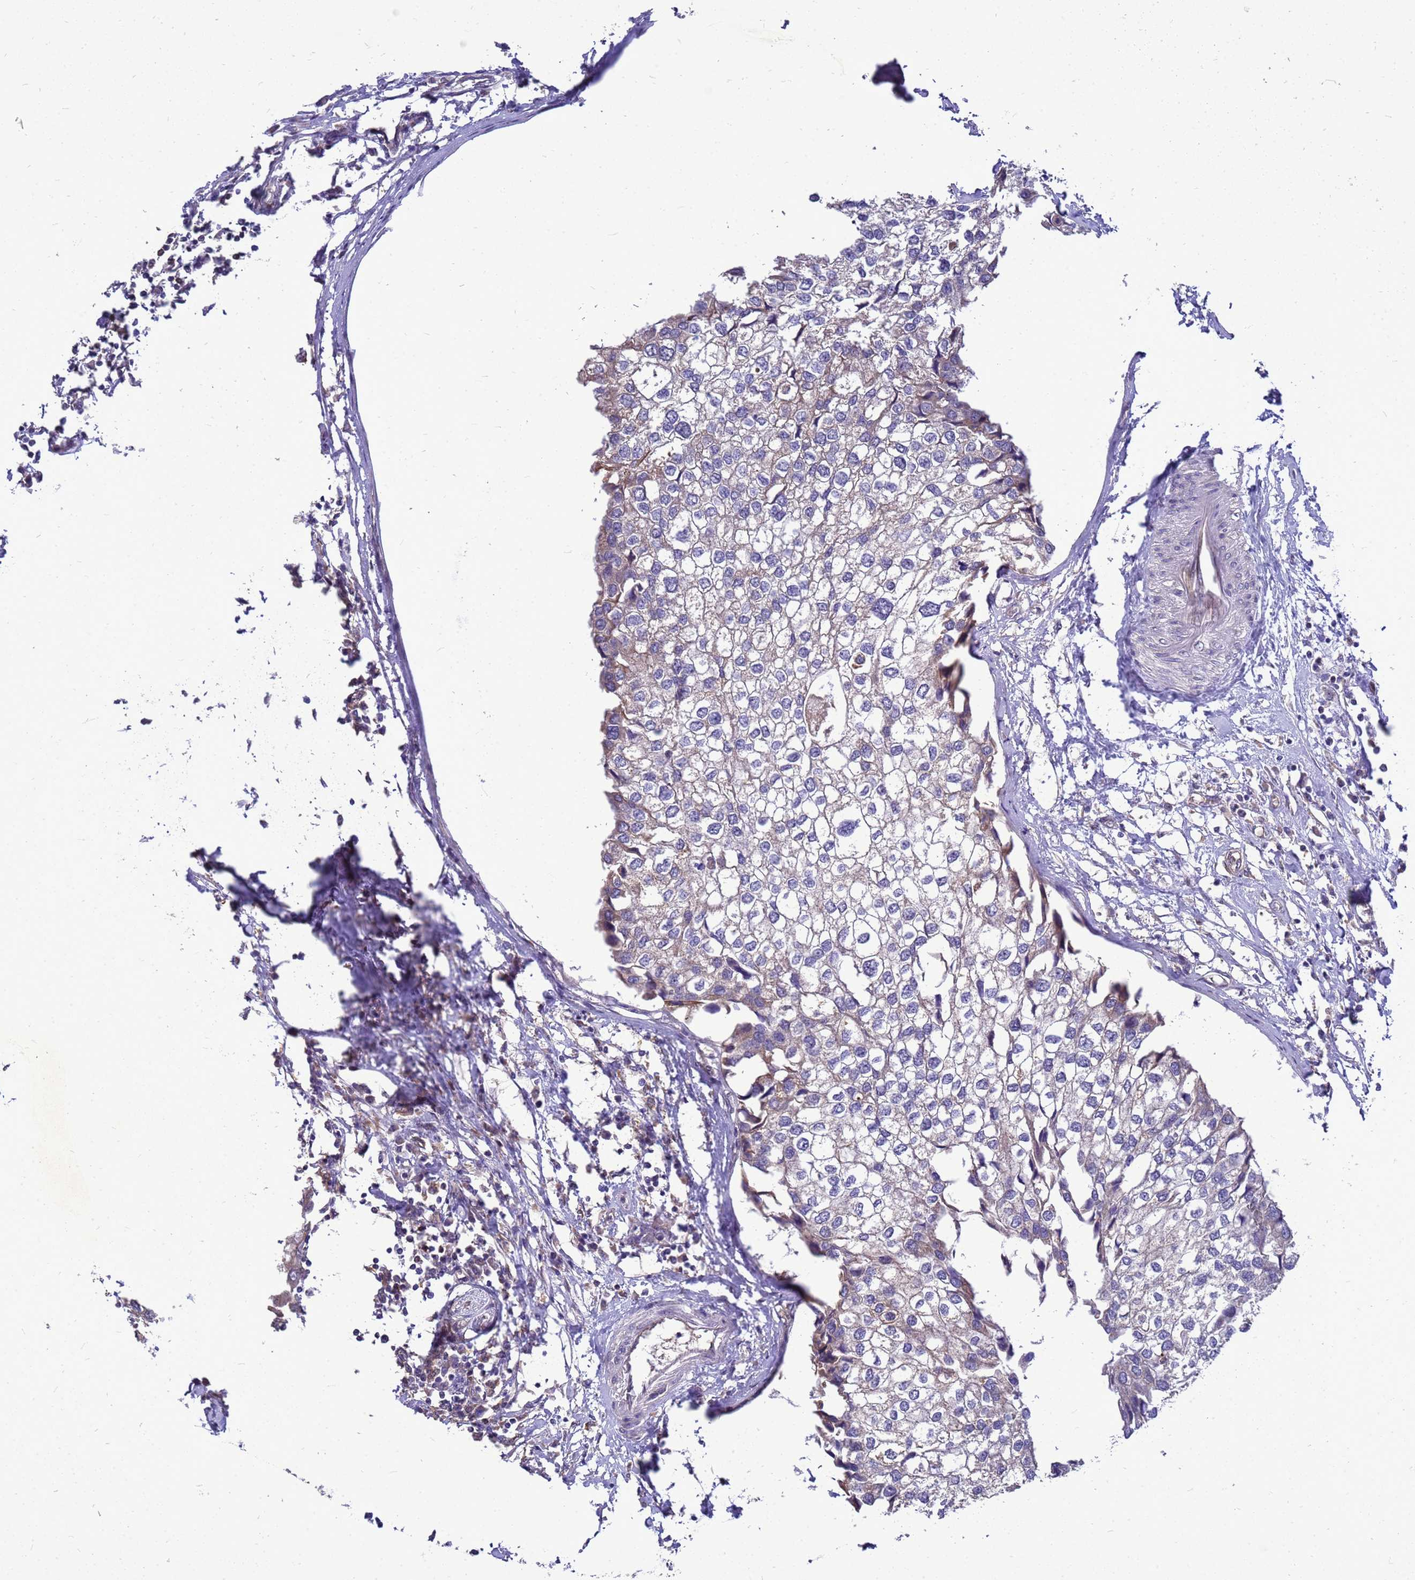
{"staining": {"intensity": "weak", "quantity": "<25%", "location": "cytoplasmic/membranous"}, "tissue": "urothelial cancer", "cell_type": "Tumor cells", "image_type": "cancer", "snomed": [{"axis": "morphology", "description": "Urothelial carcinoma, High grade"}, {"axis": "topography", "description": "Urinary bladder"}], "caption": "An immunohistochemistry (IHC) image of urothelial cancer is shown. There is no staining in tumor cells of urothelial cancer.", "gene": "EIF4EBP3", "patient": {"sex": "male", "age": 64}}